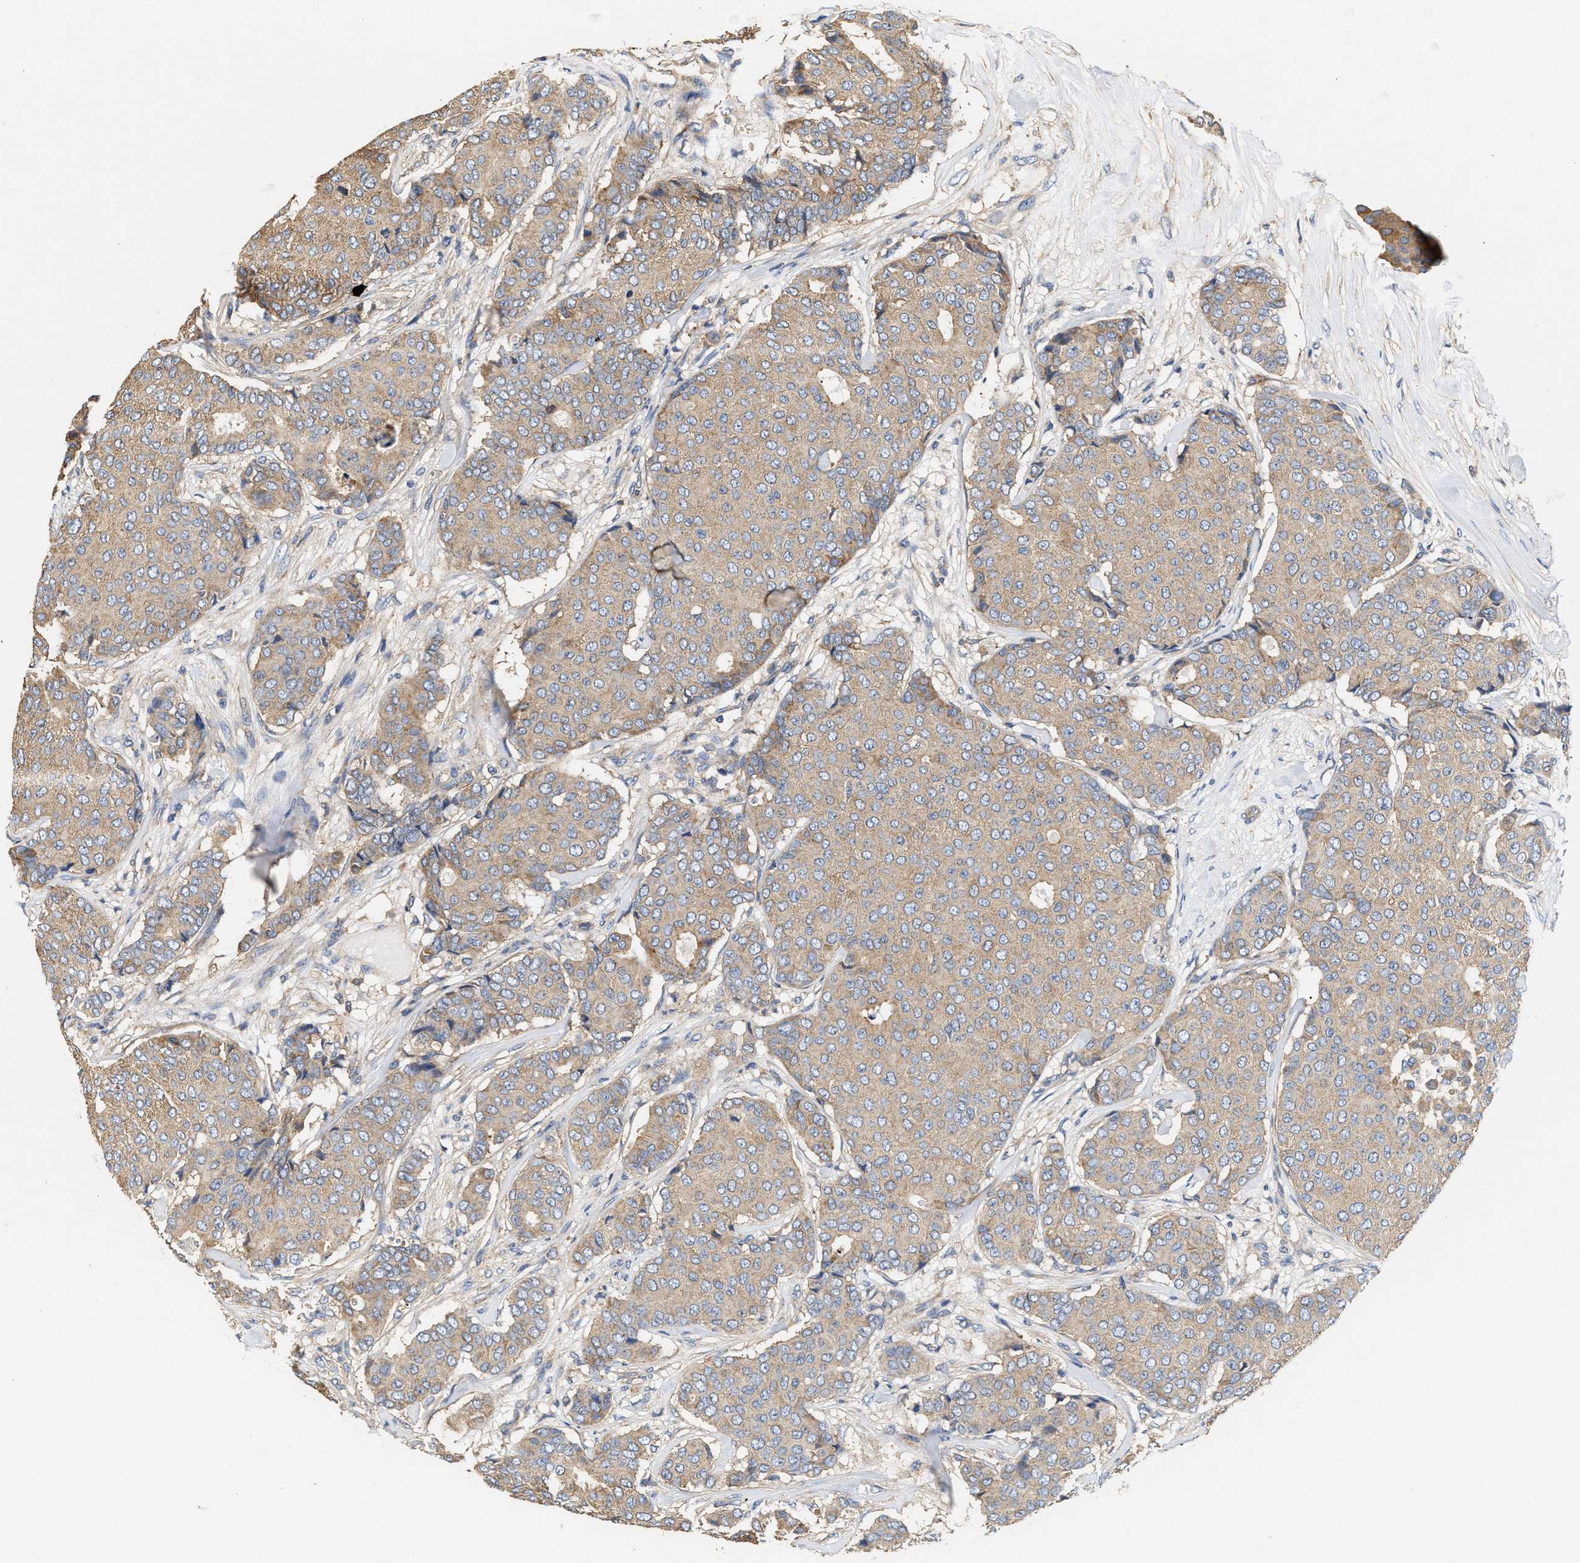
{"staining": {"intensity": "weak", "quantity": ">75%", "location": "cytoplasmic/membranous"}, "tissue": "breast cancer", "cell_type": "Tumor cells", "image_type": "cancer", "snomed": [{"axis": "morphology", "description": "Duct carcinoma"}, {"axis": "topography", "description": "Breast"}], "caption": "DAB immunohistochemical staining of human breast infiltrating ductal carcinoma exhibits weak cytoplasmic/membranous protein expression in about >75% of tumor cells.", "gene": "KLB", "patient": {"sex": "female", "age": 75}}